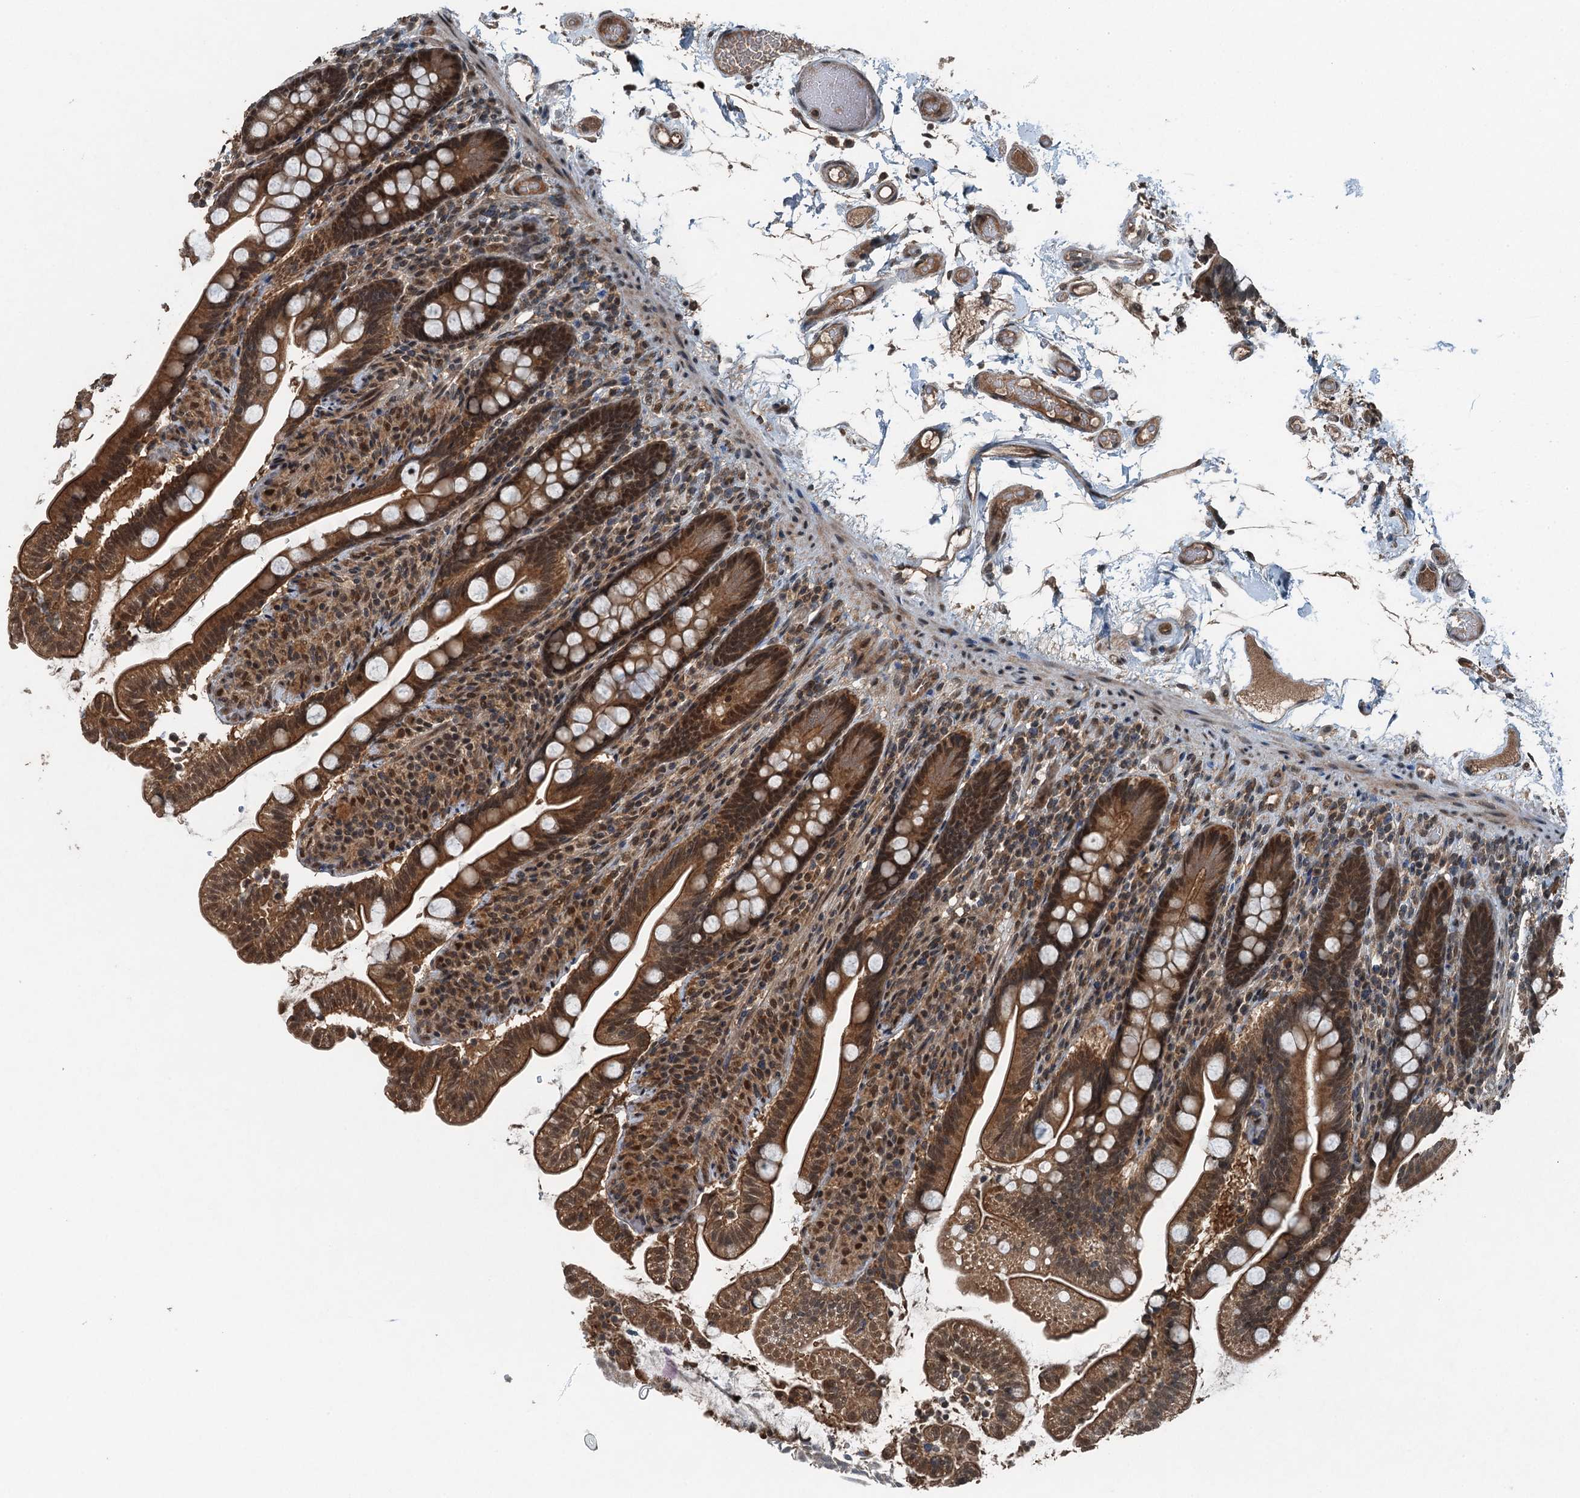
{"staining": {"intensity": "strong", "quantity": ">75%", "location": "cytoplasmic/membranous,nuclear"}, "tissue": "small intestine", "cell_type": "Glandular cells", "image_type": "normal", "snomed": [{"axis": "morphology", "description": "Normal tissue, NOS"}, {"axis": "topography", "description": "Small intestine"}], "caption": "Immunohistochemistry (IHC) histopathology image of benign human small intestine stained for a protein (brown), which exhibits high levels of strong cytoplasmic/membranous,nuclear expression in about >75% of glandular cells.", "gene": "UBXN6", "patient": {"sex": "female", "age": 64}}